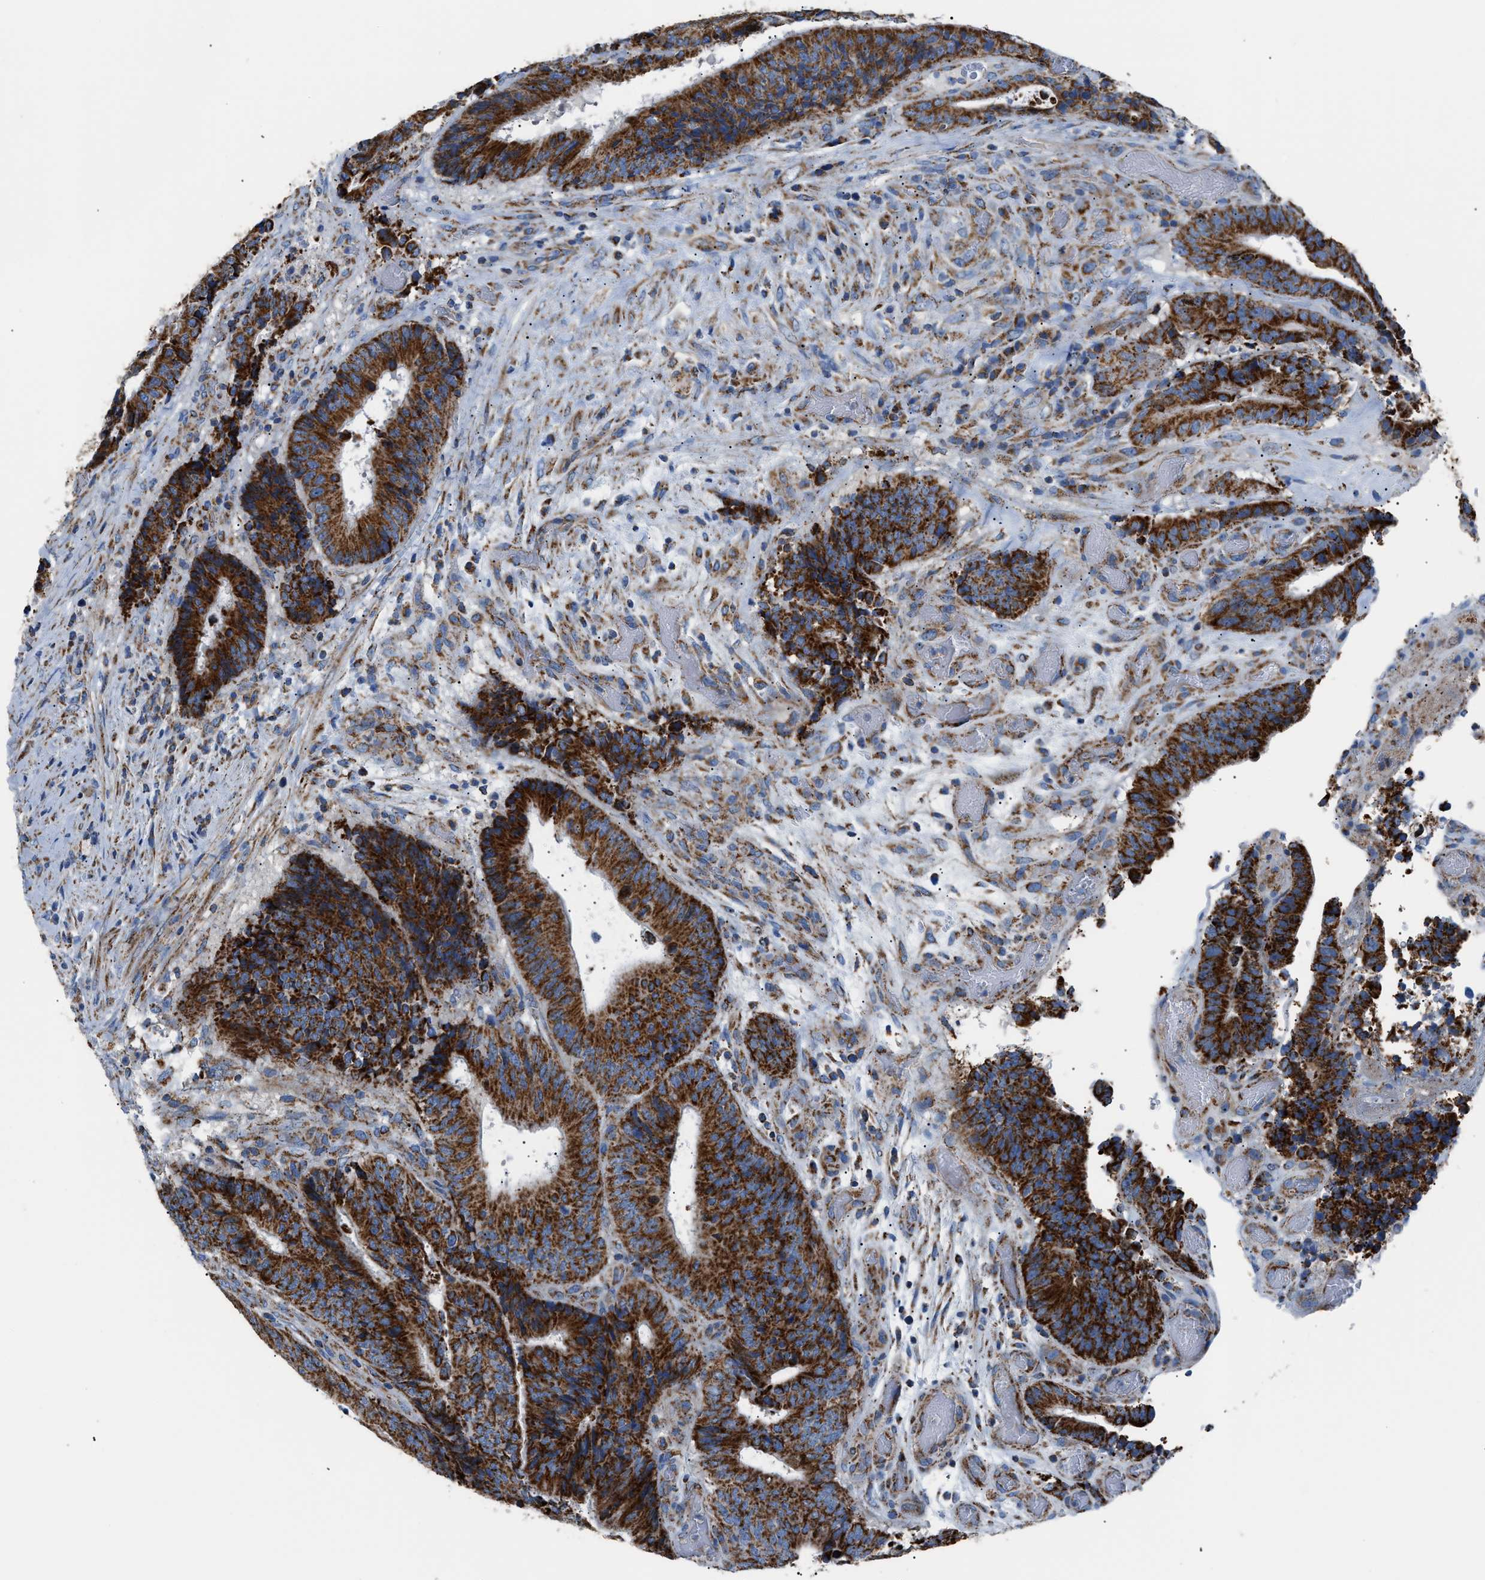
{"staining": {"intensity": "strong", "quantity": ">75%", "location": "cytoplasmic/membranous"}, "tissue": "colorectal cancer", "cell_type": "Tumor cells", "image_type": "cancer", "snomed": [{"axis": "morphology", "description": "Adenocarcinoma, NOS"}, {"axis": "topography", "description": "Rectum"}], "caption": "DAB immunohistochemical staining of adenocarcinoma (colorectal) demonstrates strong cytoplasmic/membranous protein staining in approximately >75% of tumor cells.", "gene": "PHB2", "patient": {"sex": "male", "age": 72}}